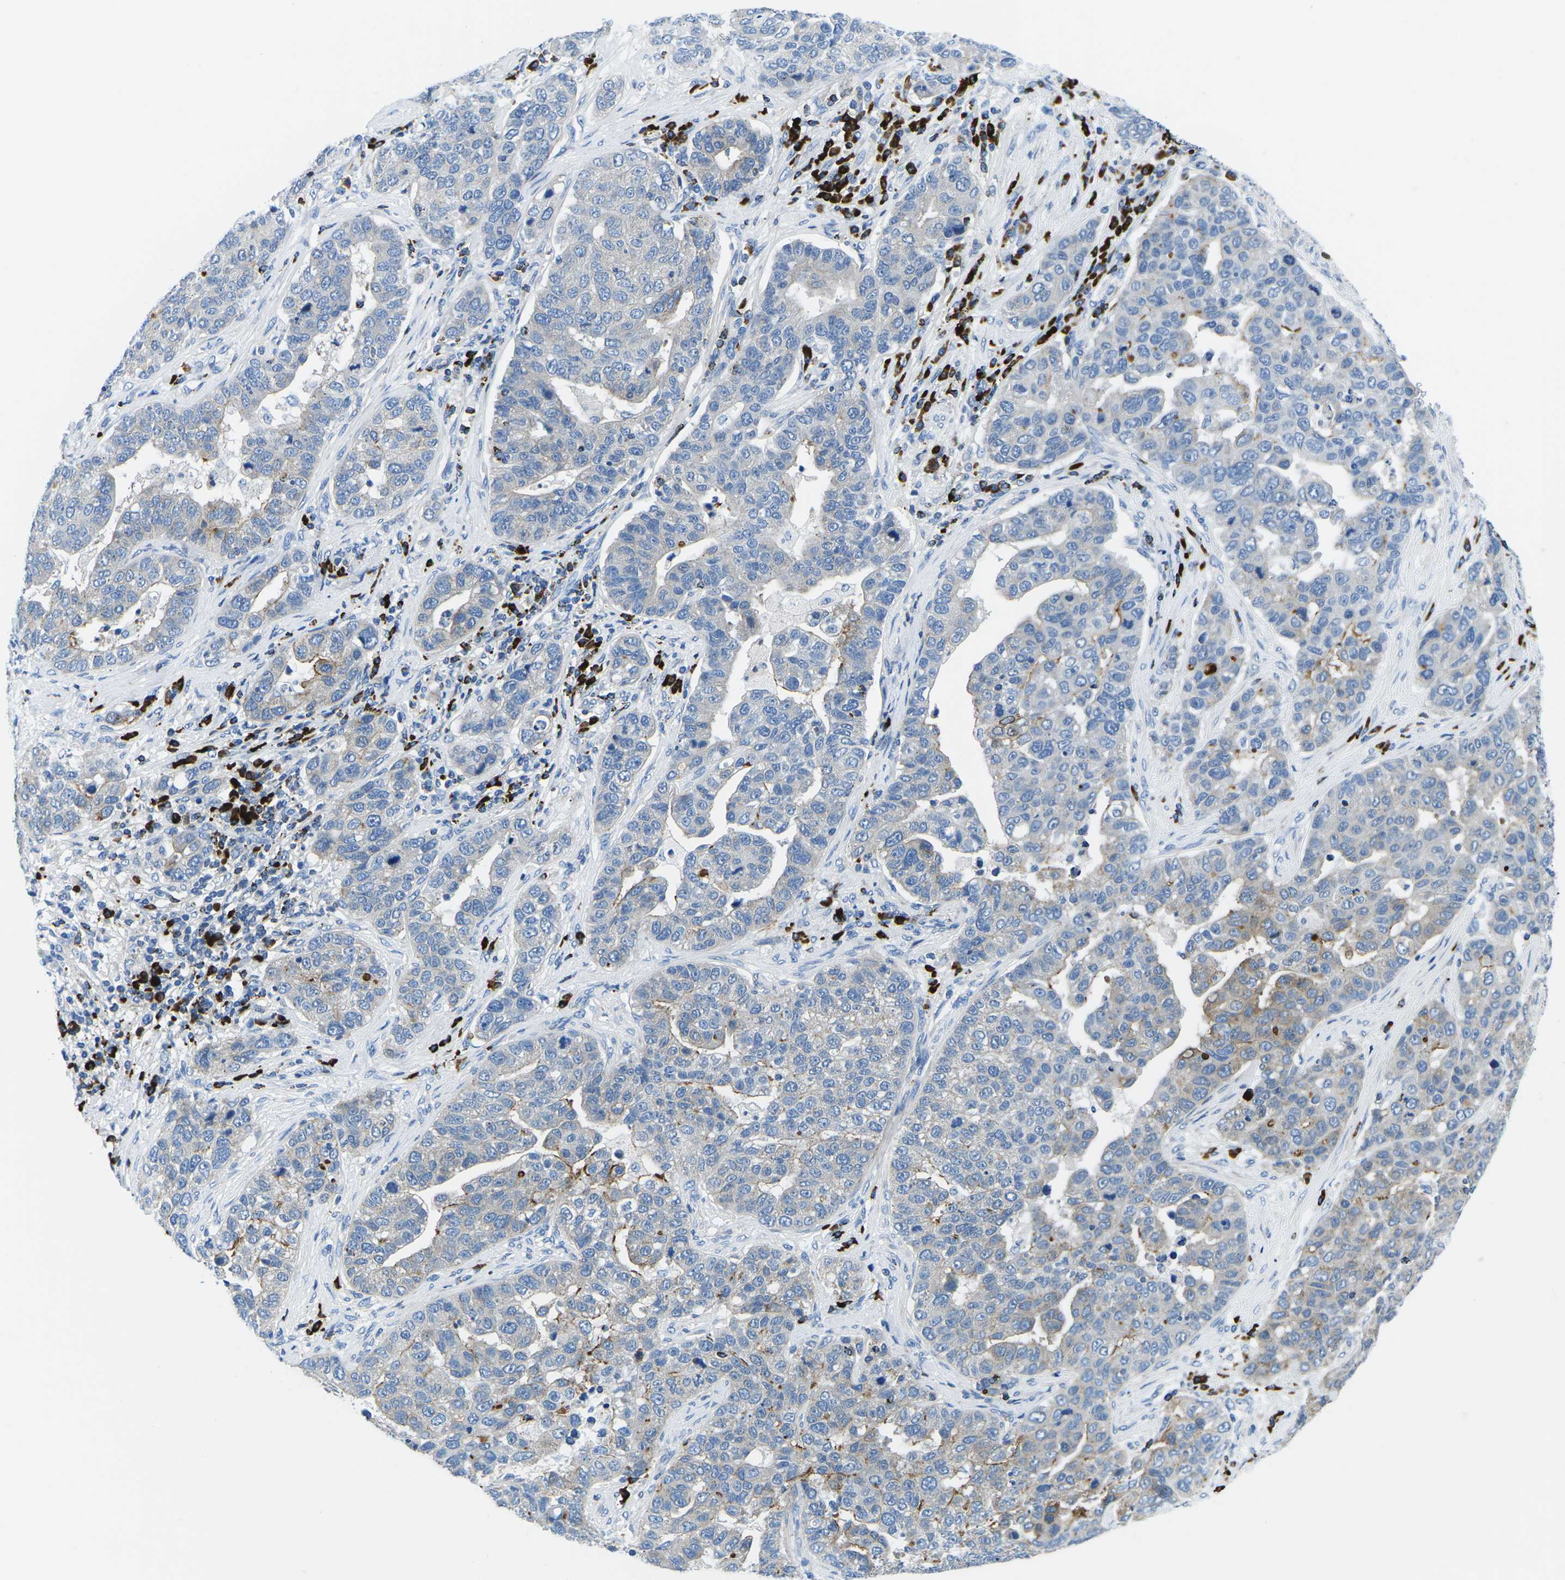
{"staining": {"intensity": "weak", "quantity": "<25%", "location": "cytoplasmic/membranous"}, "tissue": "pancreatic cancer", "cell_type": "Tumor cells", "image_type": "cancer", "snomed": [{"axis": "morphology", "description": "Adenocarcinoma, NOS"}, {"axis": "topography", "description": "Pancreas"}], "caption": "Pancreatic cancer (adenocarcinoma) was stained to show a protein in brown. There is no significant expression in tumor cells.", "gene": "MC4R", "patient": {"sex": "female", "age": 61}}